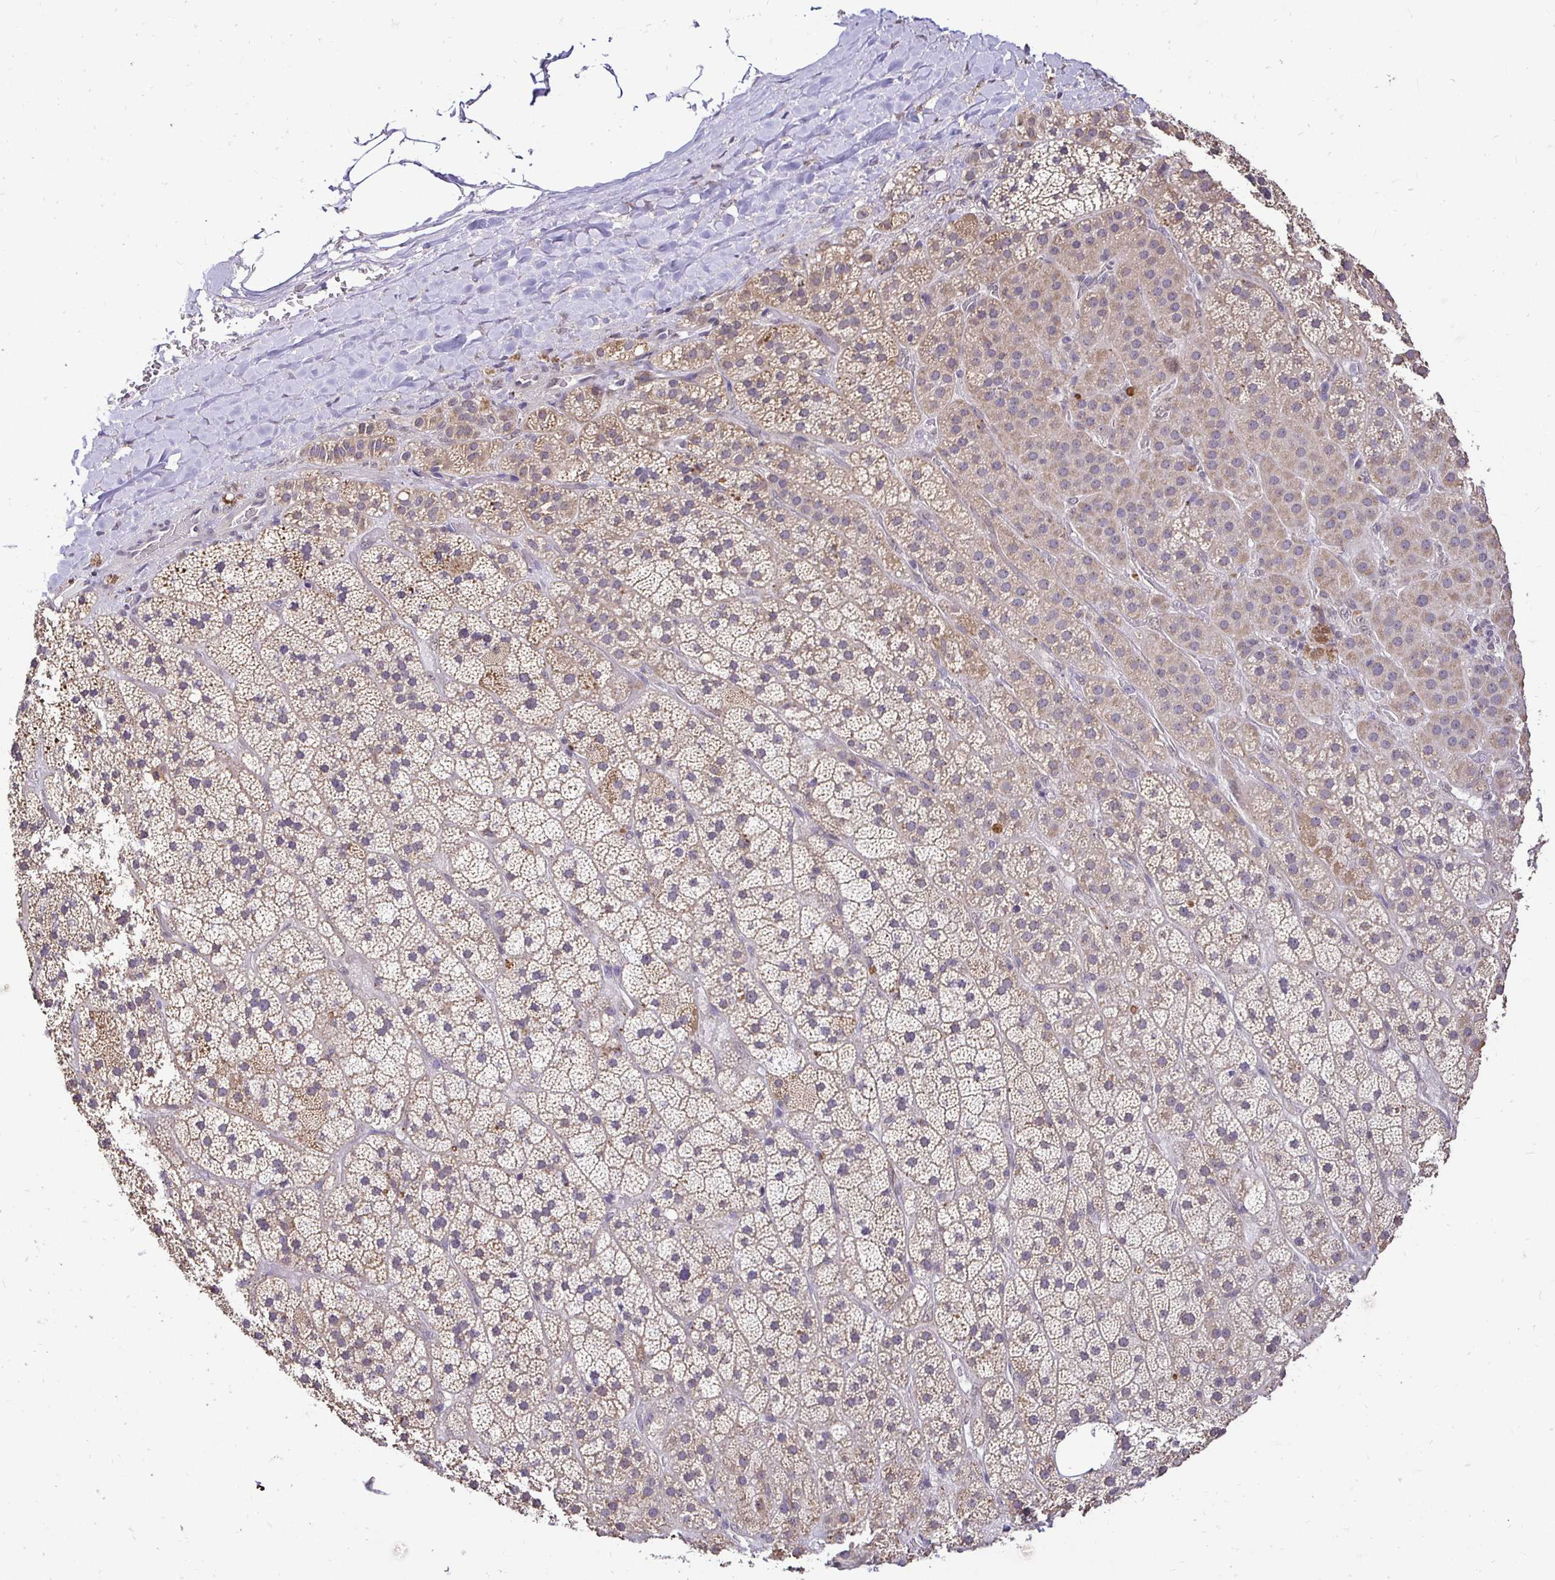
{"staining": {"intensity": "moderate", "quantity": ">75%", "location": "cytoplasmic/membranous"}, "tissue": "adrenal gland", "cell_type": "Glandular cells", "image_type": "normal", "snomed": [{"axis": "morphology", "description": "Normal tissue, NOS"}, {"axis": "topography", "description": "Adrenal gland"}], "caption": "Immunohistochemistry photomicrograph of normal human adrenal gland stained for a protein (brown), which reveals medium levels of moderate cytoplasmic/membranous expression in about >75% of glandular cells.", "gene": "RHEBL1", "patient": {"sex": "male", "age": 57}}